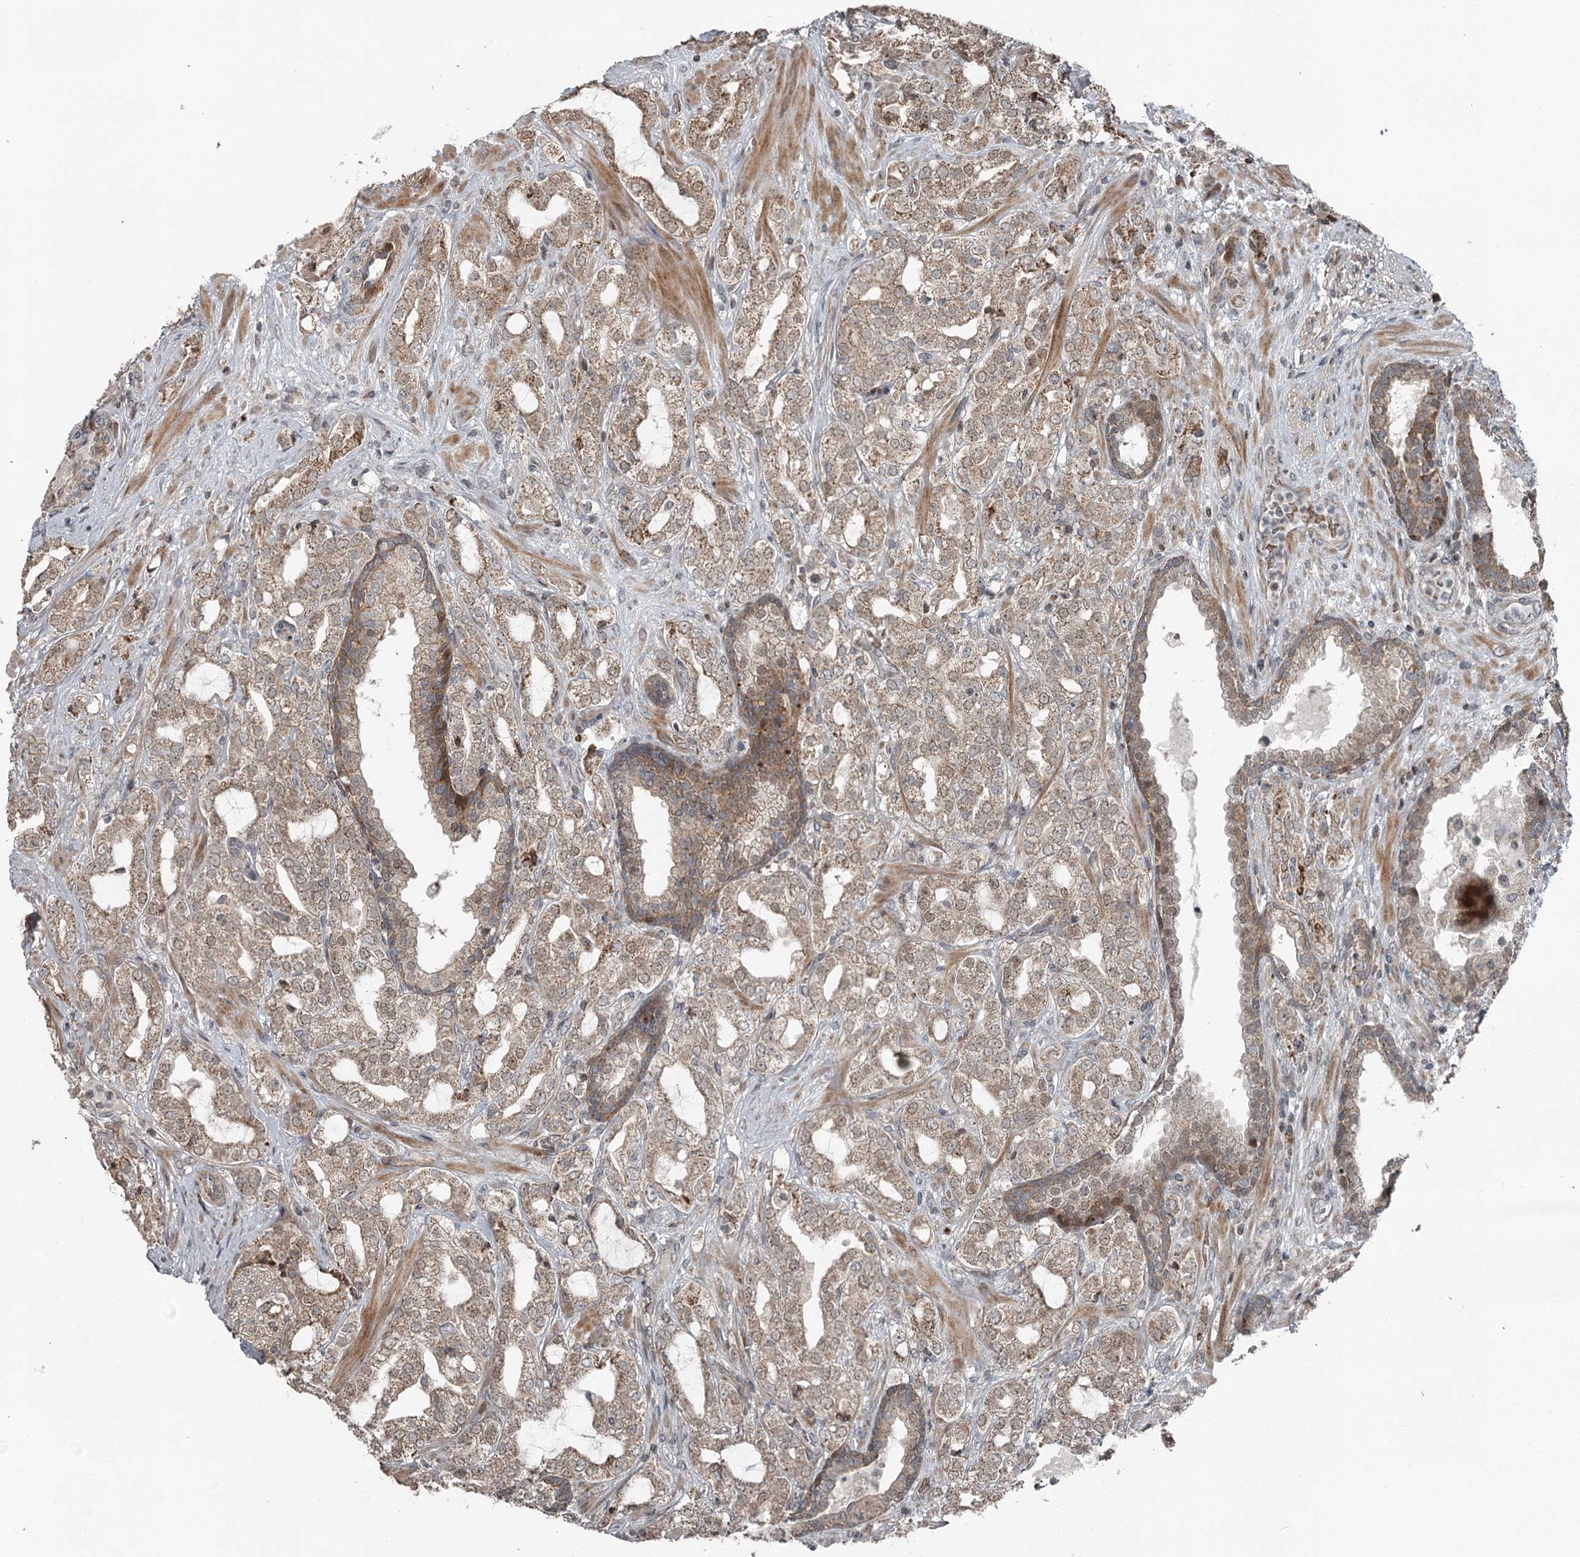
{"staining": {"intensity": "moderate", "quantity": ">75%", "location": "cytoplasmic/membranous"}, "tissue": "prostate cancer", "cell_type": "Tumor cells", "image_type": "cancer", "snomed": [{"axis": "morphology", "description": "Adenocarcinoma, High grade"}, {"axis": "topography", "description": "Prostate"}], "caption": "Prostate cancer (adenocarcinoma (high-grade)) stained for a protein (brown) shows moderate cytoplasmic/membranous positive positivity in about >75% of tumor cells.", "gene": "RASSF8", "patient": {"sex": "male", "age": 64}}